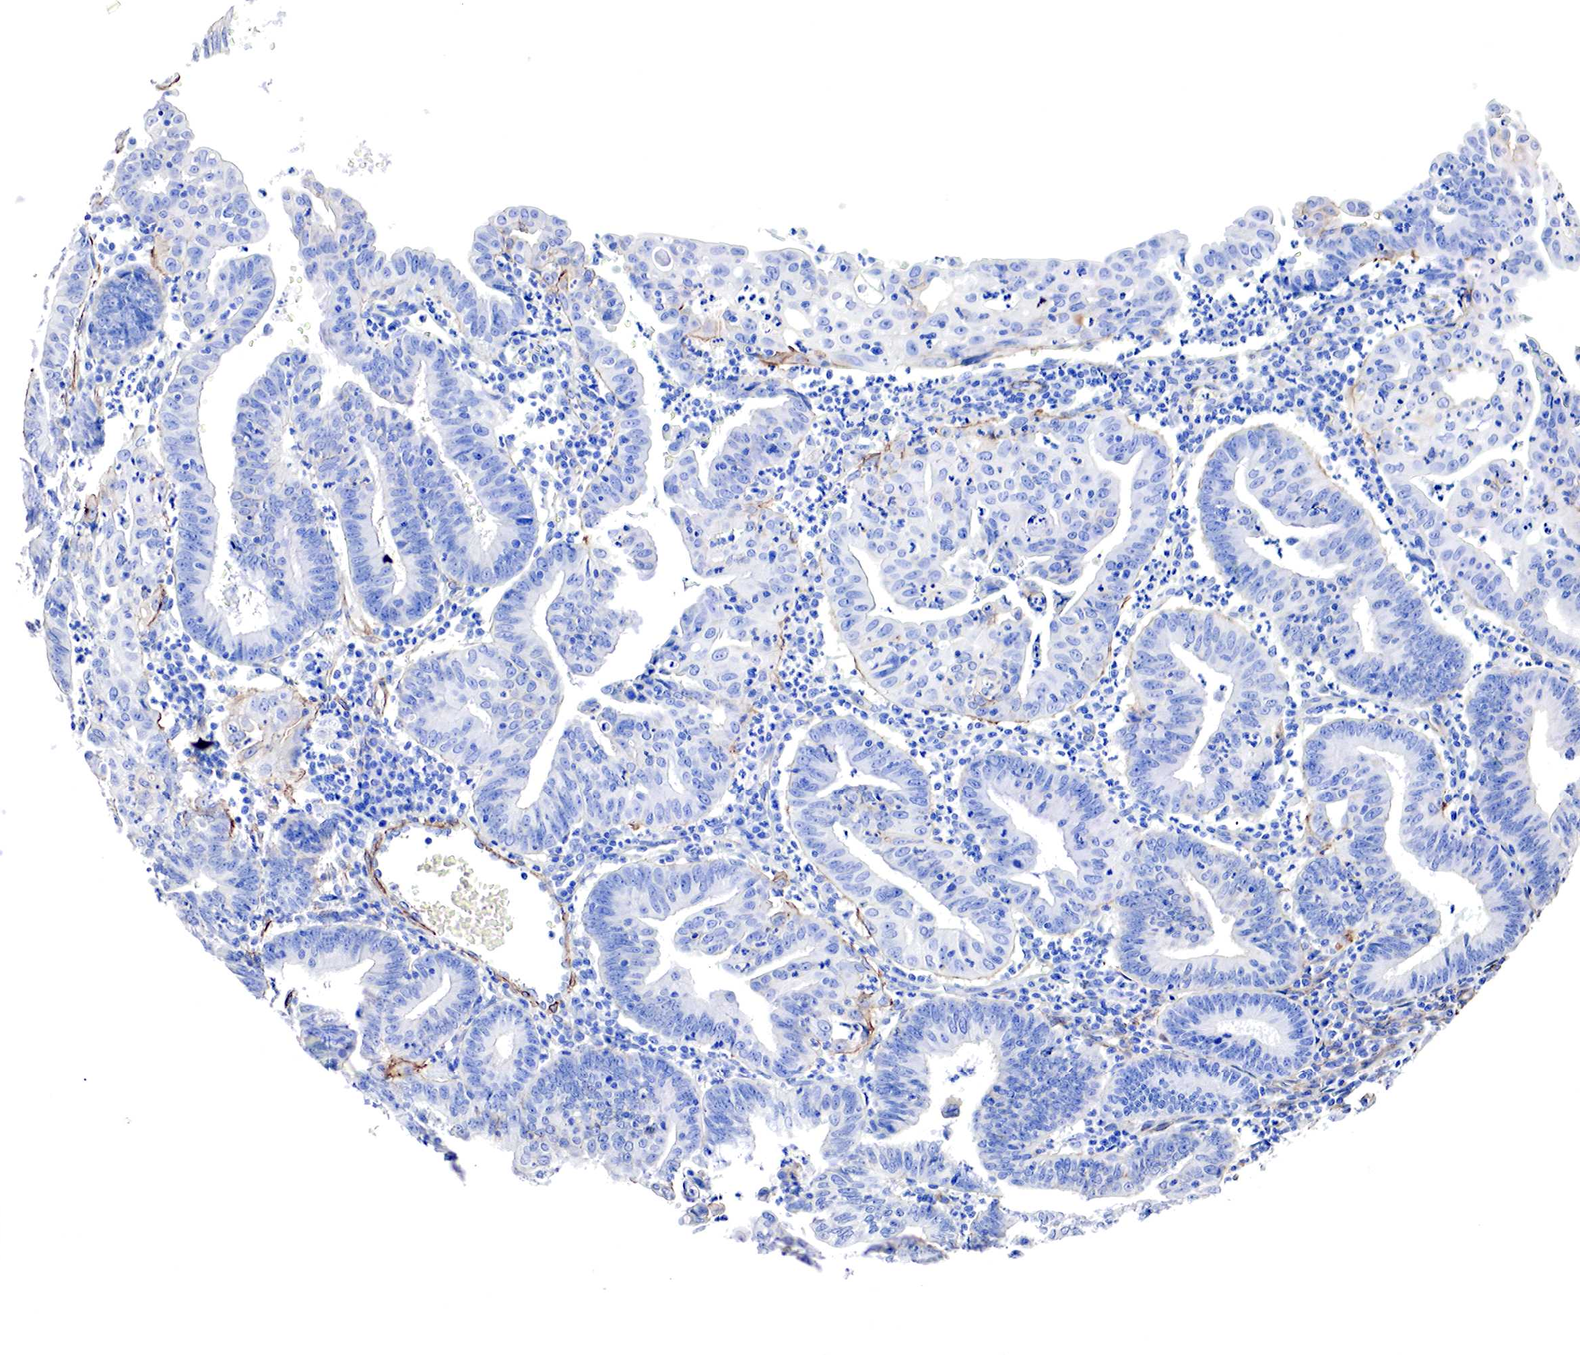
{"staining": {"intensity": "negative", "quantity": "none", "location": "none"}, "tissue": "endometrial cancer", "cell_type": "Tumor cells", "image_type": "cancer", "snomed": [{"axis": "morphology", "description": "Adenocarcinoma, NOS"}, {"axis": "topography", "description": "Endometrium"}], "caption": "An immunohistochemistry micrograph of adenocarcinoma (endometrial) is shown. There is no staining in tumor cells of adenocarcinoma (endometrial).", "gene": "TPM1", "patient": {"sex": "female", "age": 60}}